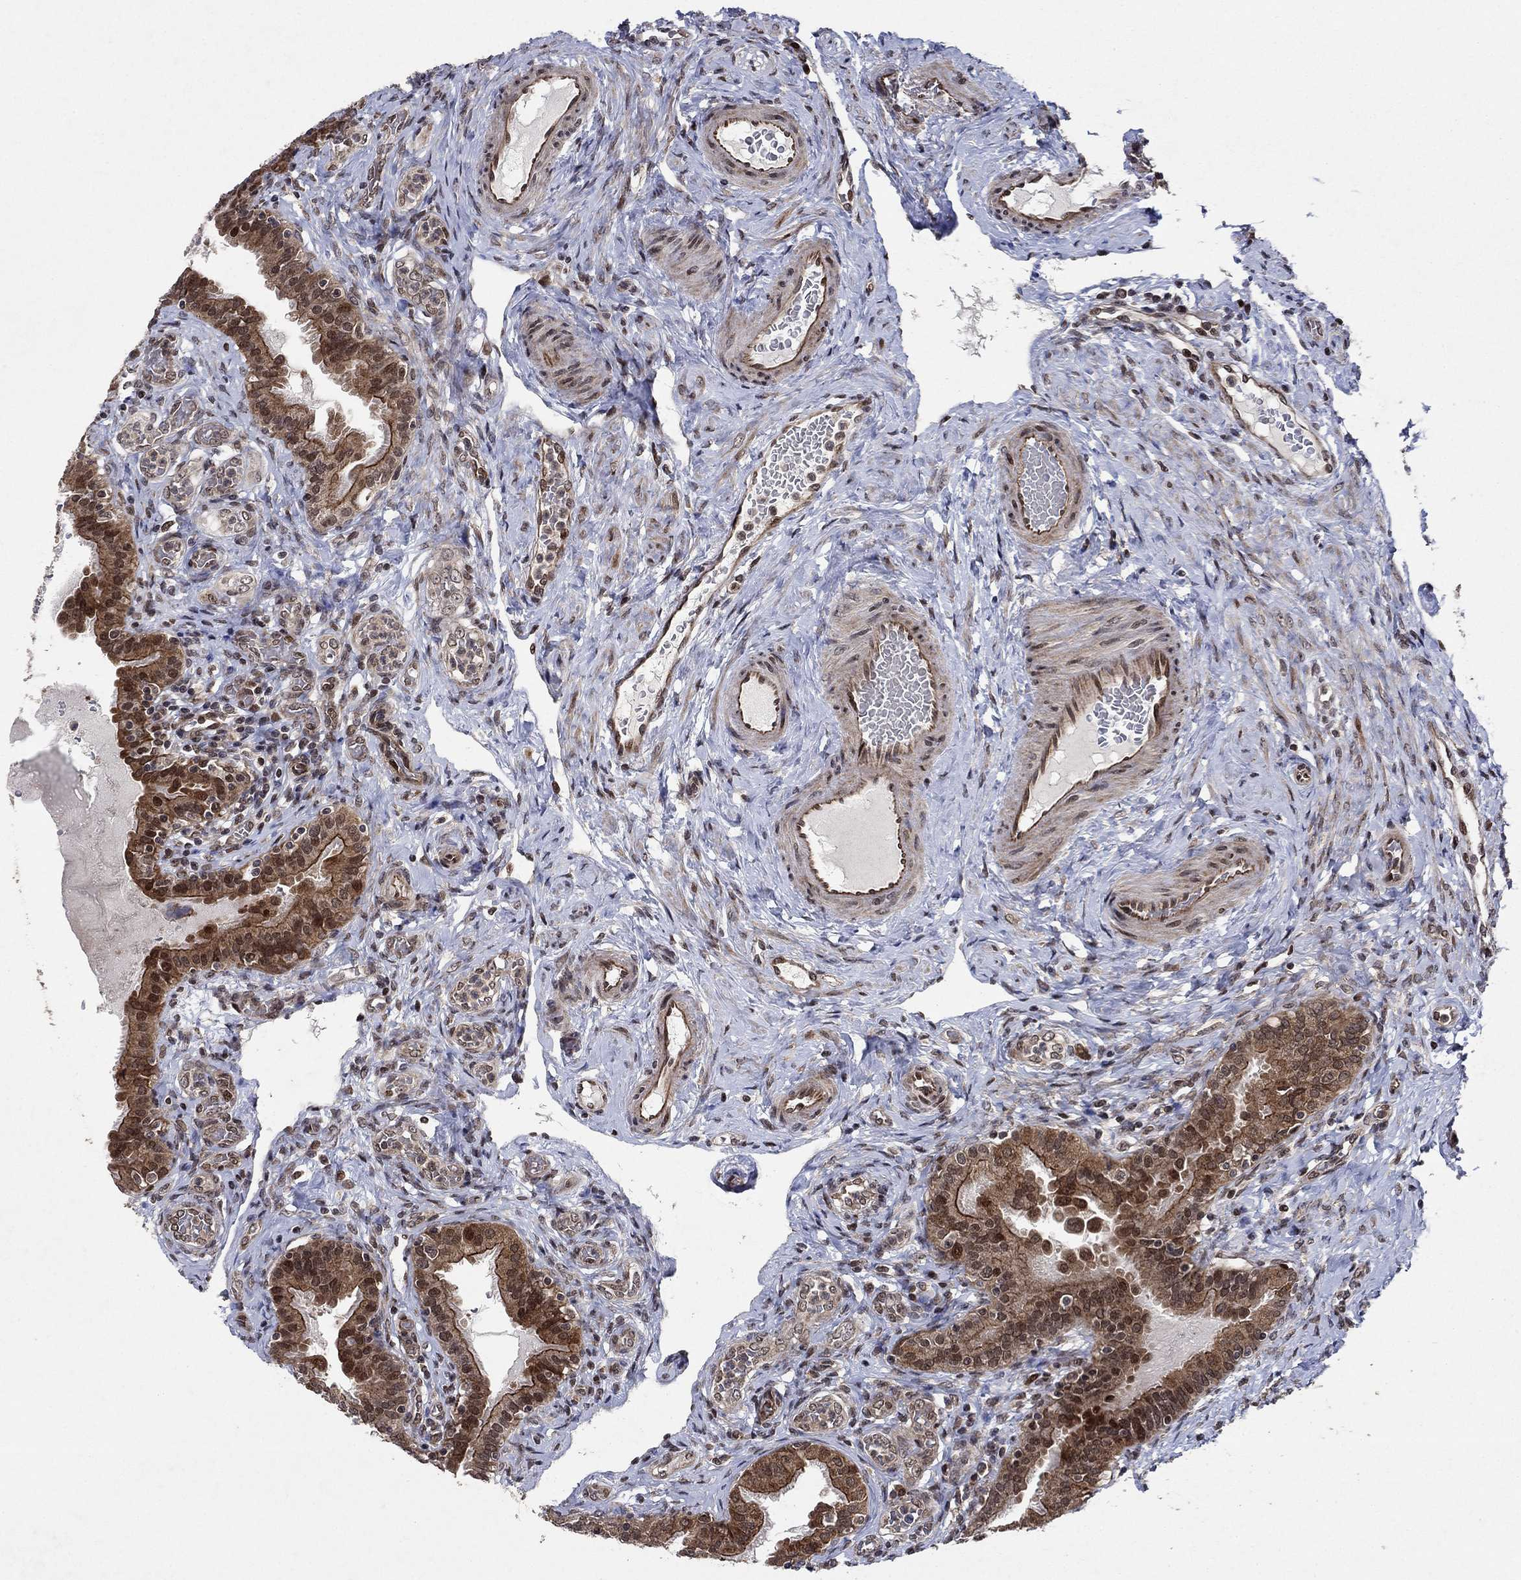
{"staining": {"intensity": "strong", "quantity": "25%-75%", "location": "cytoplasmic/membranous,nuclear"}, "tissue": "fallopian tube", "cell_type": "Glandular cells", "image_type": "normal", "snomed": [{"axis": "morphology", "description": "Normal tissue, NOS"}, {"axis": "topography", "description": "Fallopian tube"}, {"axis": "topography", "description": "Ovary"}], "caption": "An immunohistochemistry (IHC) photomicrograph of unremarkable tissue is shown. Protein staining in brown highlights strong cytoplasmic/membranous,nuclear positivity in fallopian tube within glandular cells.", "gene": "PRICKLE4", "patient": {"sex": "female", "age": 41}}